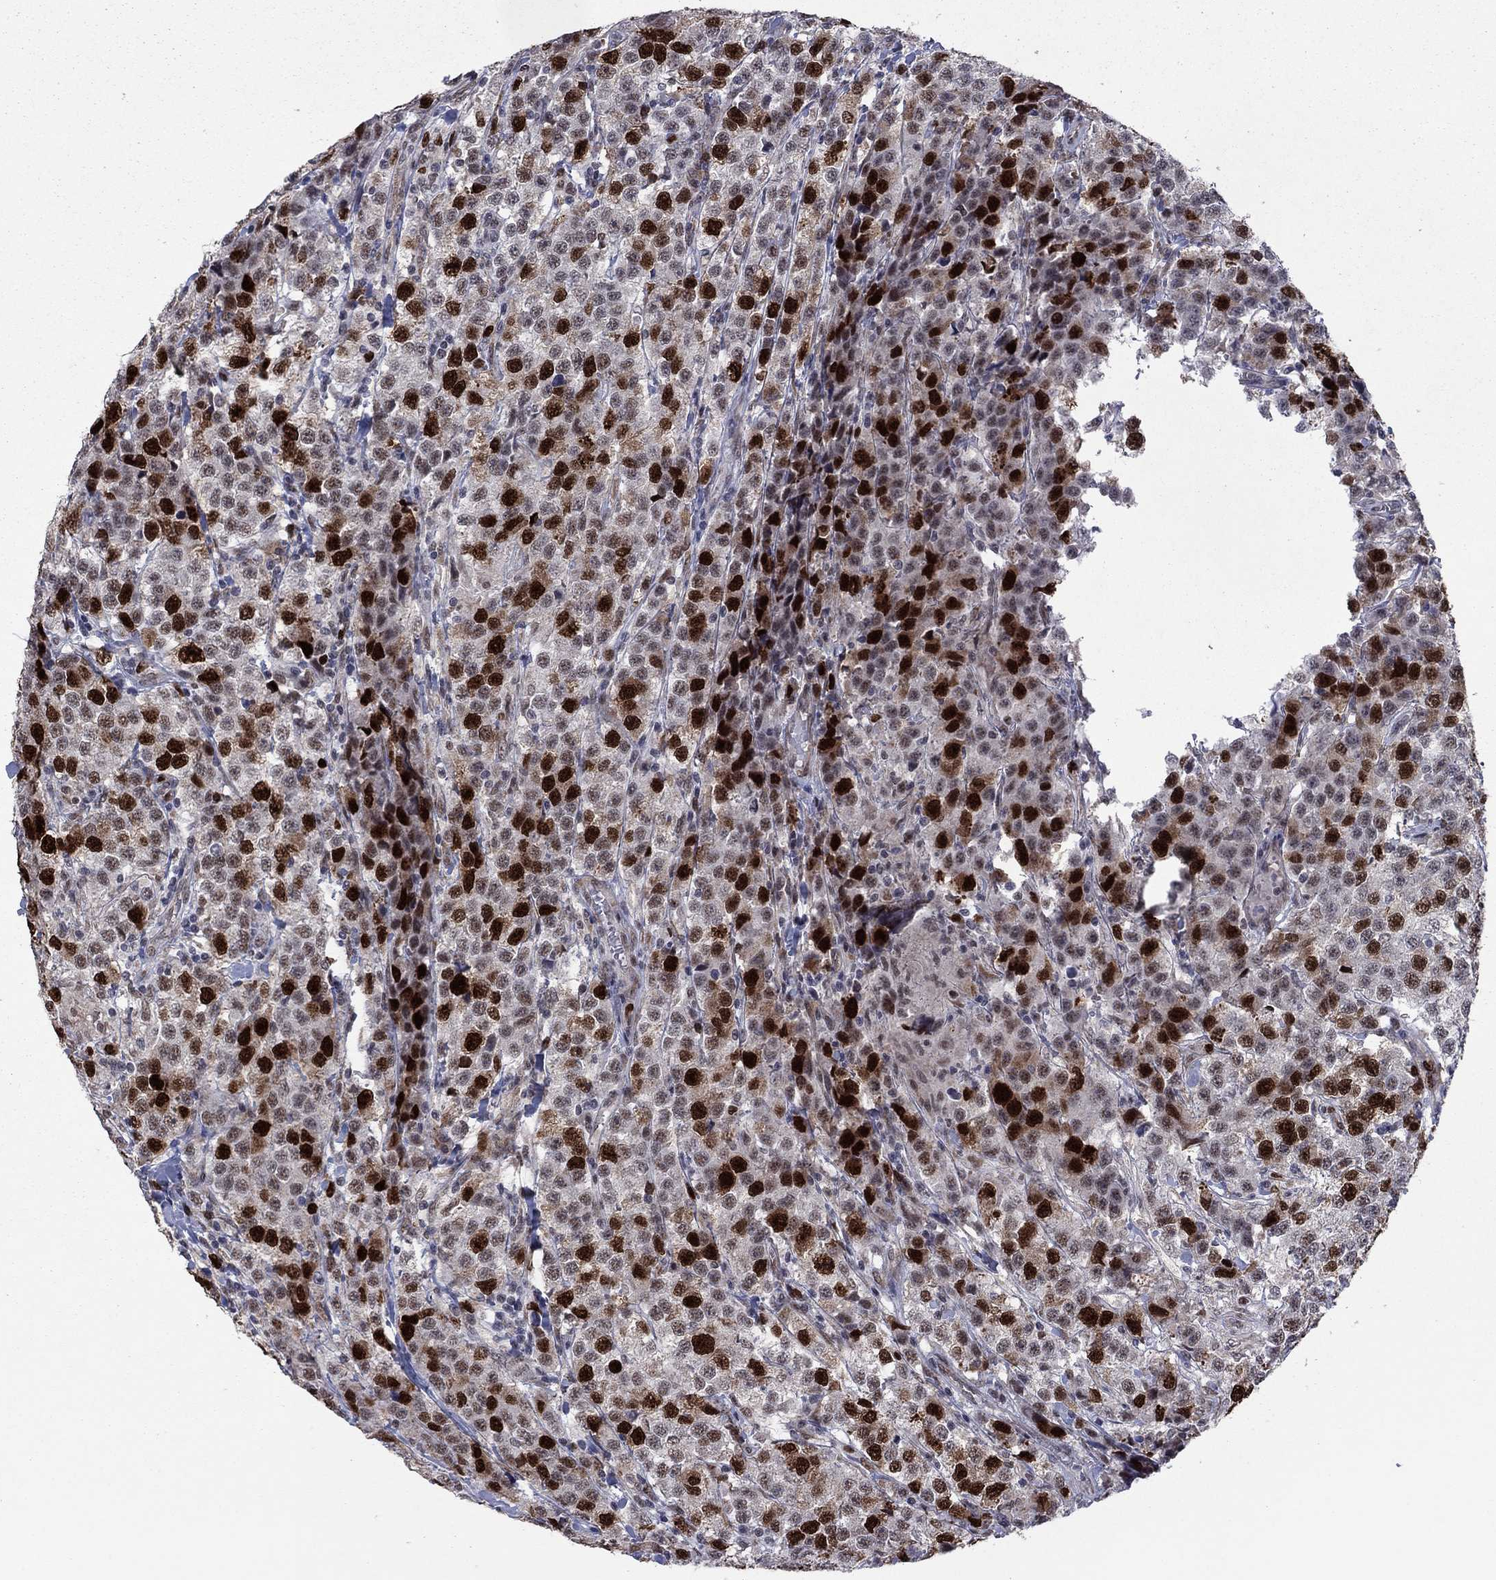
{"staining": {"intensity": "strong", "quantity": "25%-75%", "location": "nuclear"}, "tissue": "testis cancer", "cell_type": "Tumor cells", "image_type": "cancer", "snomed": [{"axis": "morphology", "description": "Seminoma, NOS"}, {"axis": "topography", "description": "Testis"}], "caption": "Human seminoma (testis) stained for a protein (brown) exhibits strong nuclear positive positivity in about 25%-75% of tumor cells.", "gene": "CDCA5", "patient": {"sex": "male", "age": 59}}